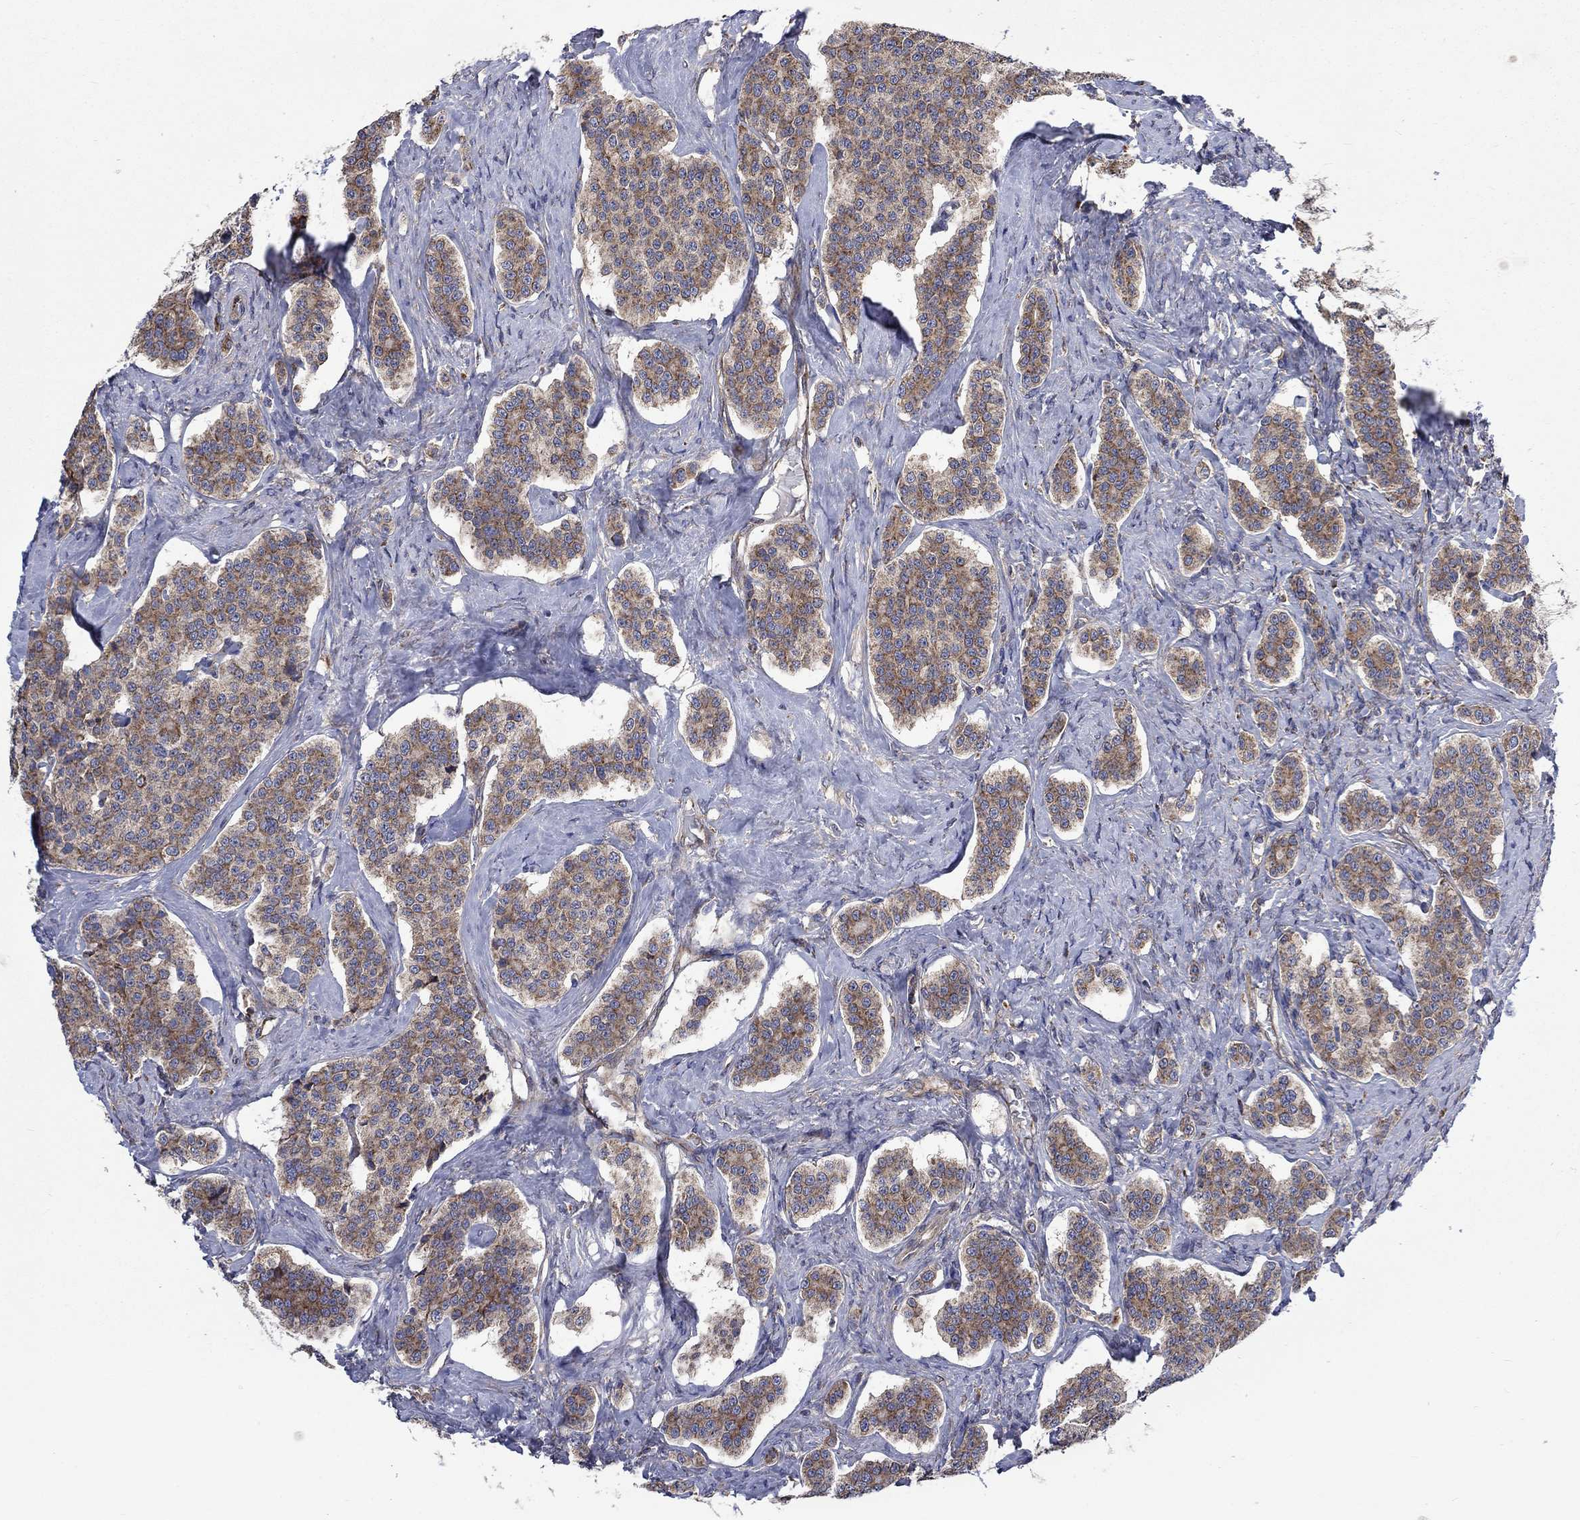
{"staining": {"intensity": "moderate", "quantity": "25%-75%", "location": "cytoplasmic/membranous"}, "tissue": "carcinoid", "cell_type": "Tumor cells", "image_type": "cancer", "snomed": [{"axis": "morphology", "description": "Carcinoid, malignant, NOS"}, {"axis": "topography", "description": "Small intestine"}], "caption": "Immunohistochemistry (IHC) histopathology image of neoplastic tissue: human malignant carcinoid stained using immunohistochemistry (IHC) demonstrates medium levels of moderate protein expression localized specifically in the cytoplasmic/membranous of tumor cells, appearing as a cytoplasmic/membranous brown color.", "gene": "RPLP0", "patient": {"sex": "female", "age": 58}}